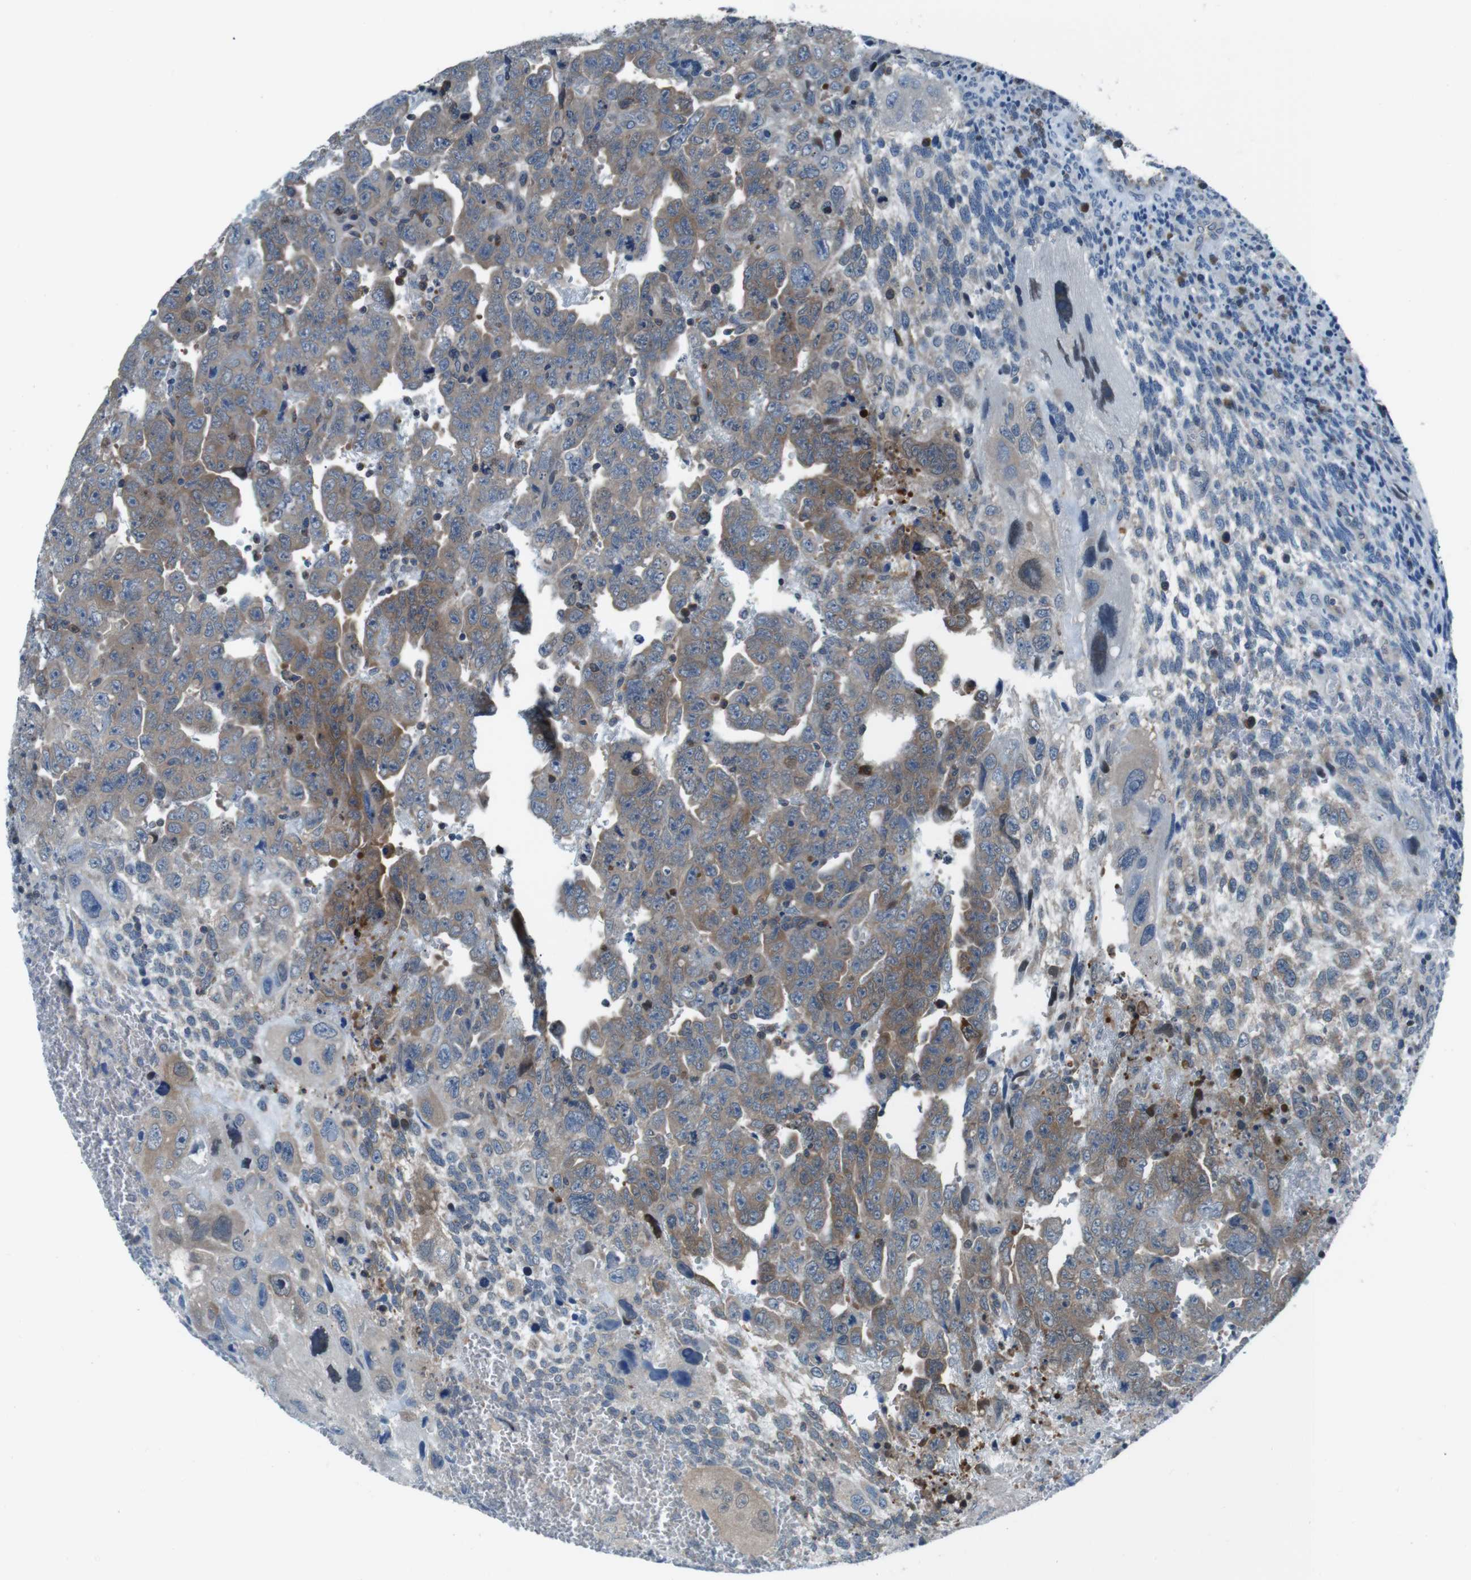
{"staining": {"intensity": "moderate", "quantity": ">75%", "location": "cytoplasmic/membranous"}, "tissue": "testis cancer", "cell_type": "Tumor cells", "image_type": "cancer", "snomed": [{"axis": "morphology", "description": "Carcinoma, Embryonal, NOS"}, {"axis": "topography", "description": "Testis"}], "caption": "IHC of testis embryonal carcinoma demonstrates medium levels of moderate cytoplasmic/membranous staining in approximately >75% of tumor cells. The protein of interest is stained brown, and the nuclei are stained in blue (DAB IHC with brightfield microscopy, high magnification).", "gene": "NANOS2", "patient": {"sex": "male", "age": 28}}